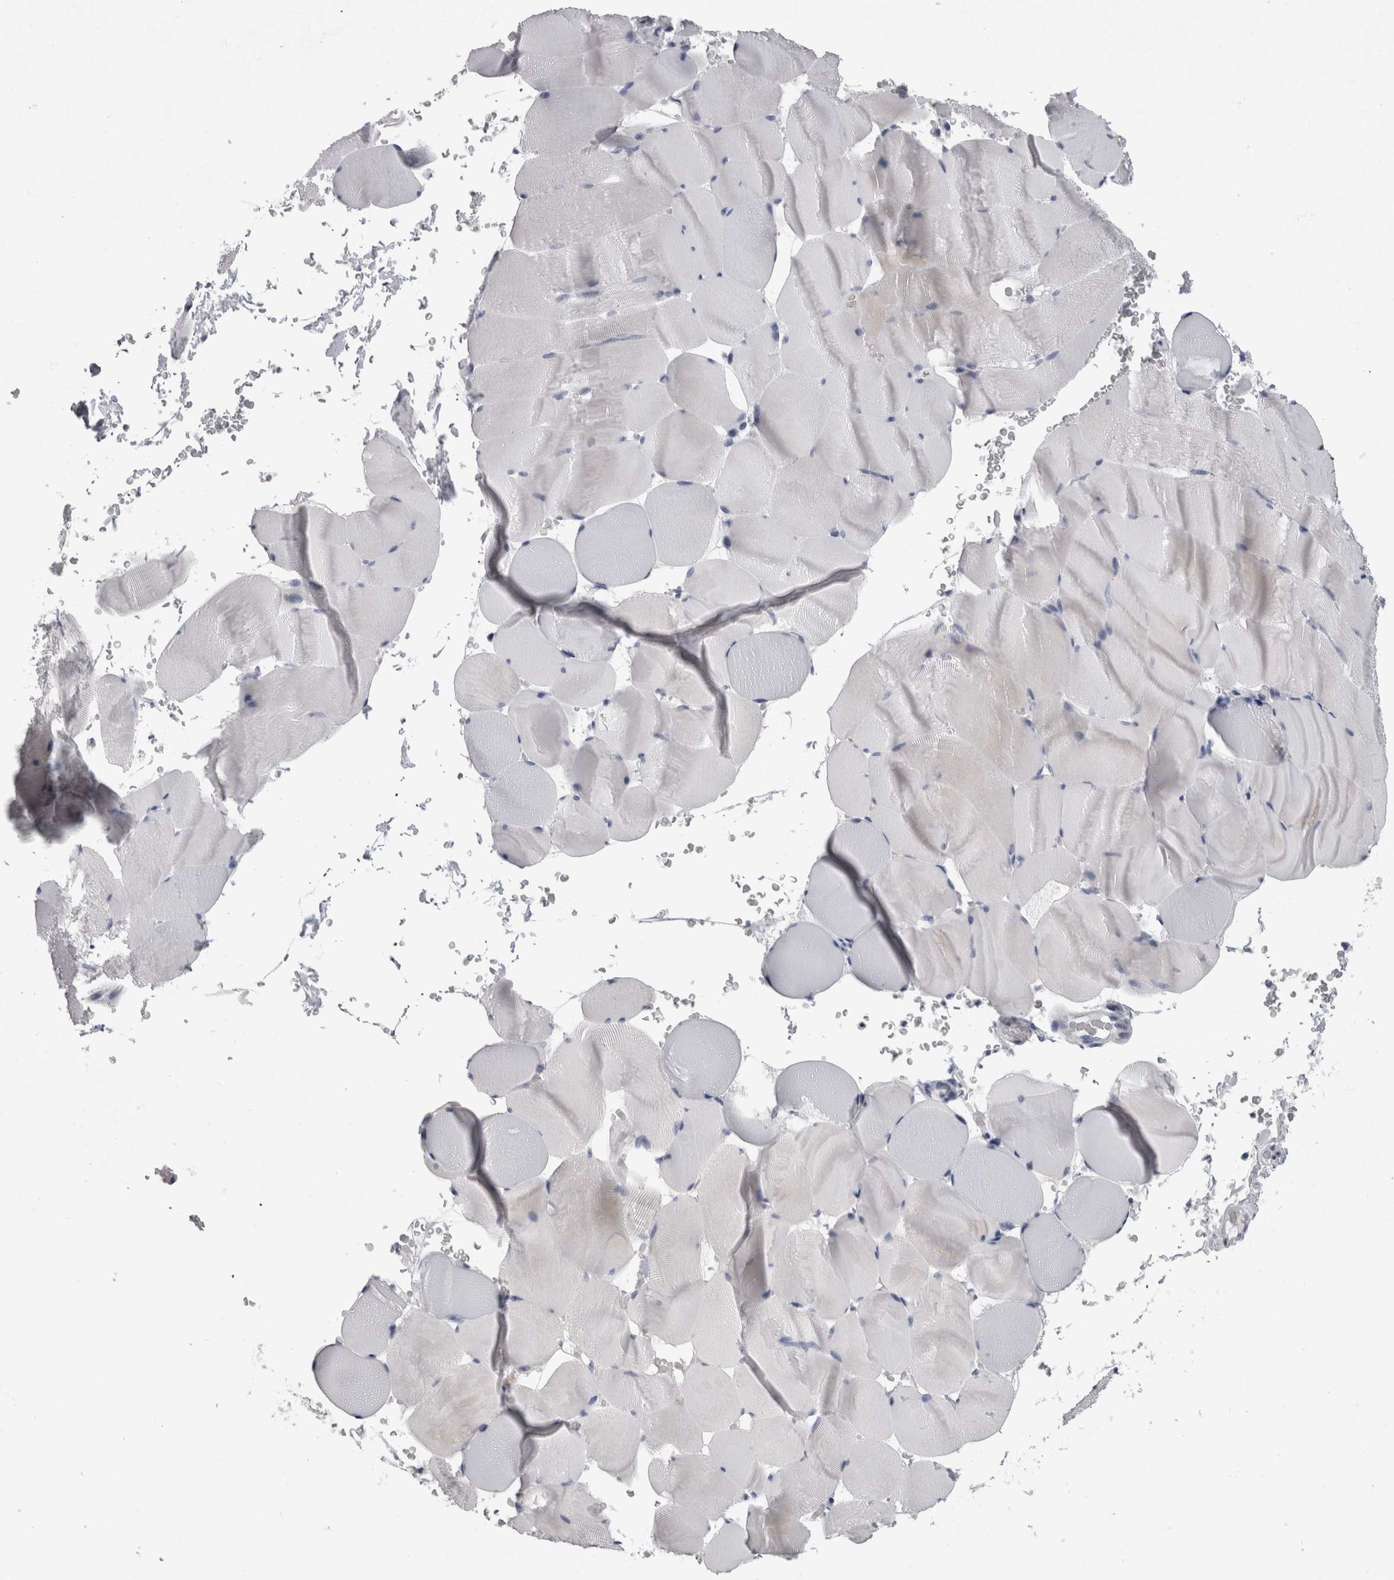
{"staining": {"intensity": "negative", "quantity": "none", "location": "none"}, "tissue": "skeletal muscle", "cell_type": "Myocytes", "image_type": "normal", "snomed": [{"axis": "morphology", "description": "Normal tissue, NOS"}, {"axis": "topography", "description": "Skeletal muscle"}], "caption": "DAB immunohistochemical staining of unremarkable human skeletal muscle reveals no significant positivity in myocytes.", "gene": "AFMID", "patient": {"sex": "male", "age": 62}}